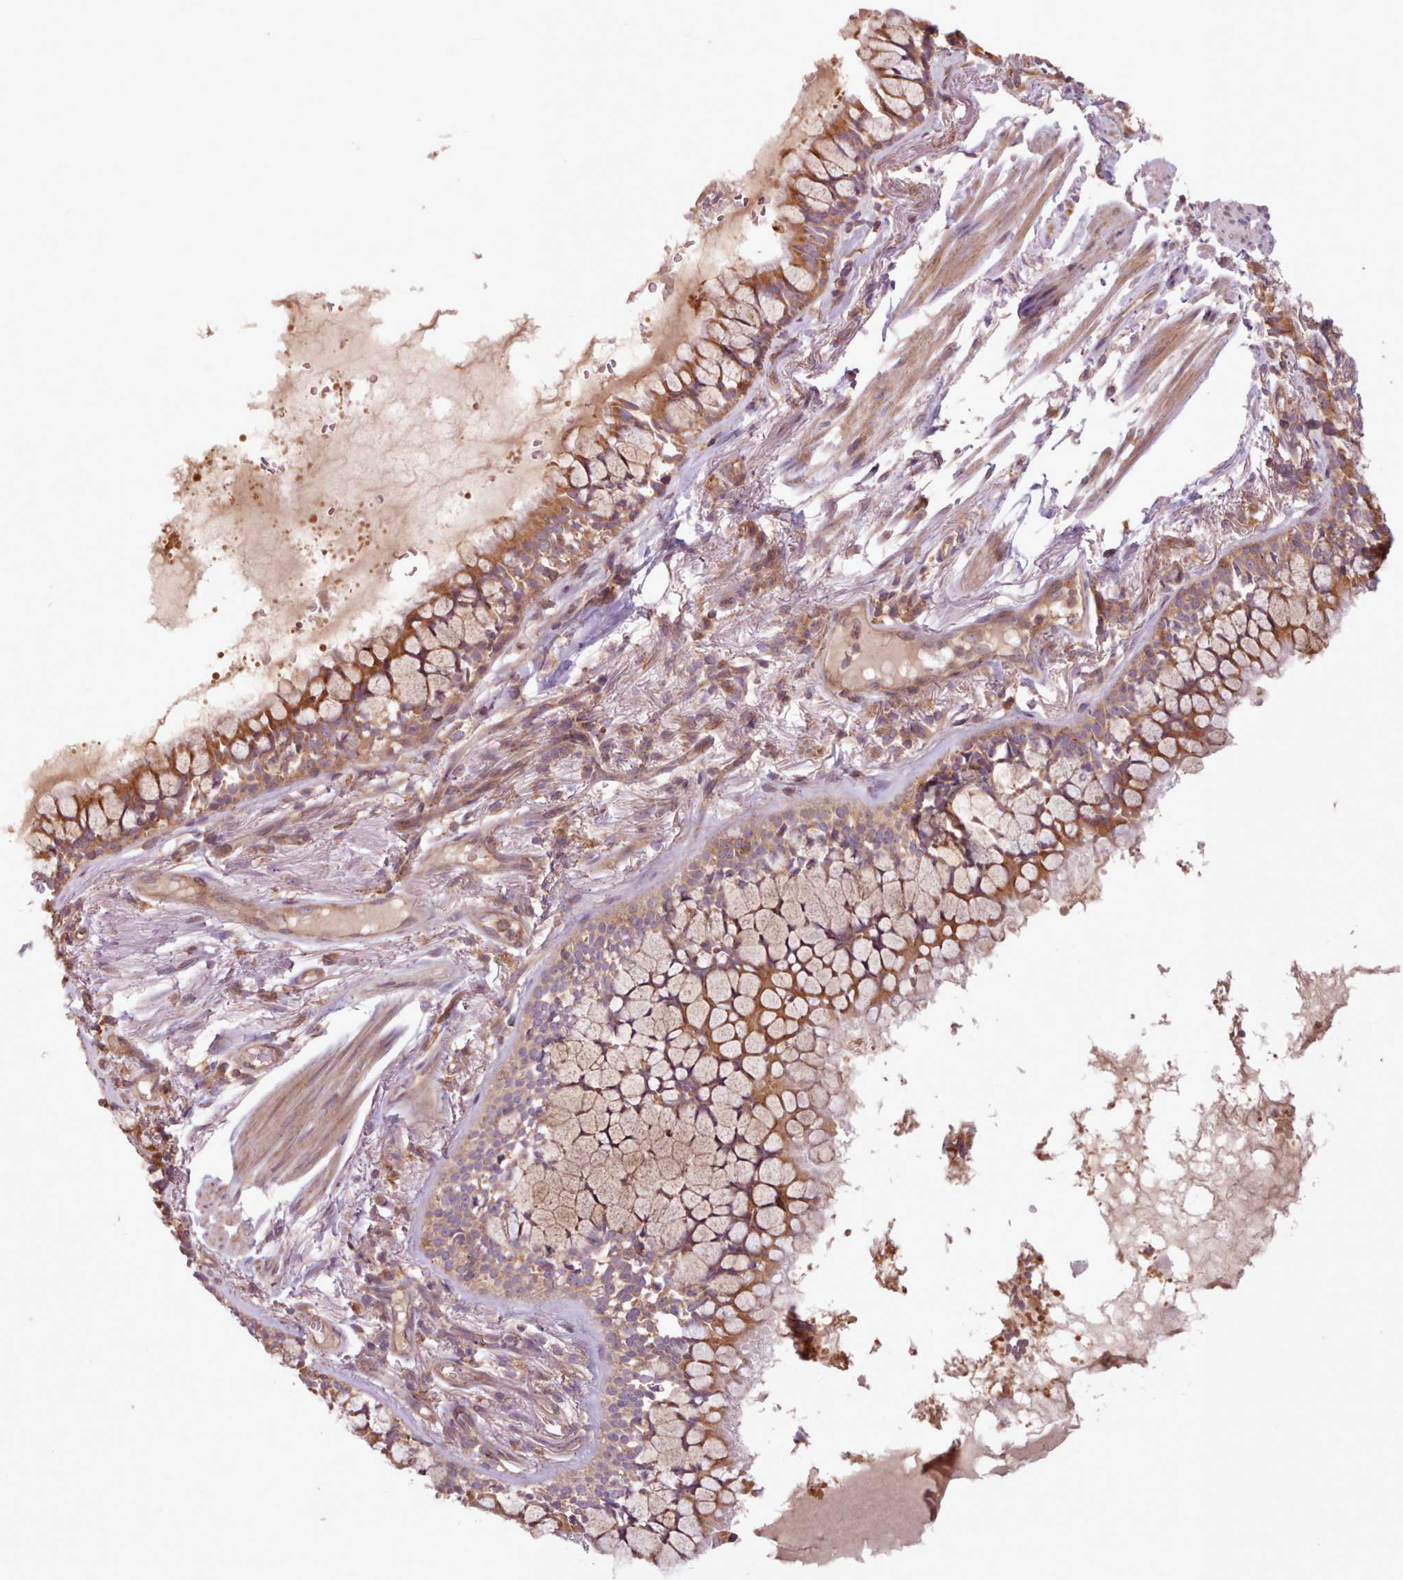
{"staining": {"intensity": "moderate", "quantity": ">75%", "location": "cytoplasmic/membranous"}, "tissue": "bronchus", "cell_type": "Respiratory epithelial cells", "image_type": "normal", "snomed": [{"axis": "morphology", "description": "Normal tissue, NOS"}, {"axis": "topography", "description": "Bronchus"}], "caption": "Immunohistochemical staining of unremarkable human bronchus shows moderate cytoplasmic/membranous protein positivity in approximately >75% of respiratory epithelial cells. (DAB (3,3'-diaminobenzidine) = brown stain, brightfield microscopy at high magnification).", "gene": "WASHC2A", "patient": {"sex": "male", "age": 70}}